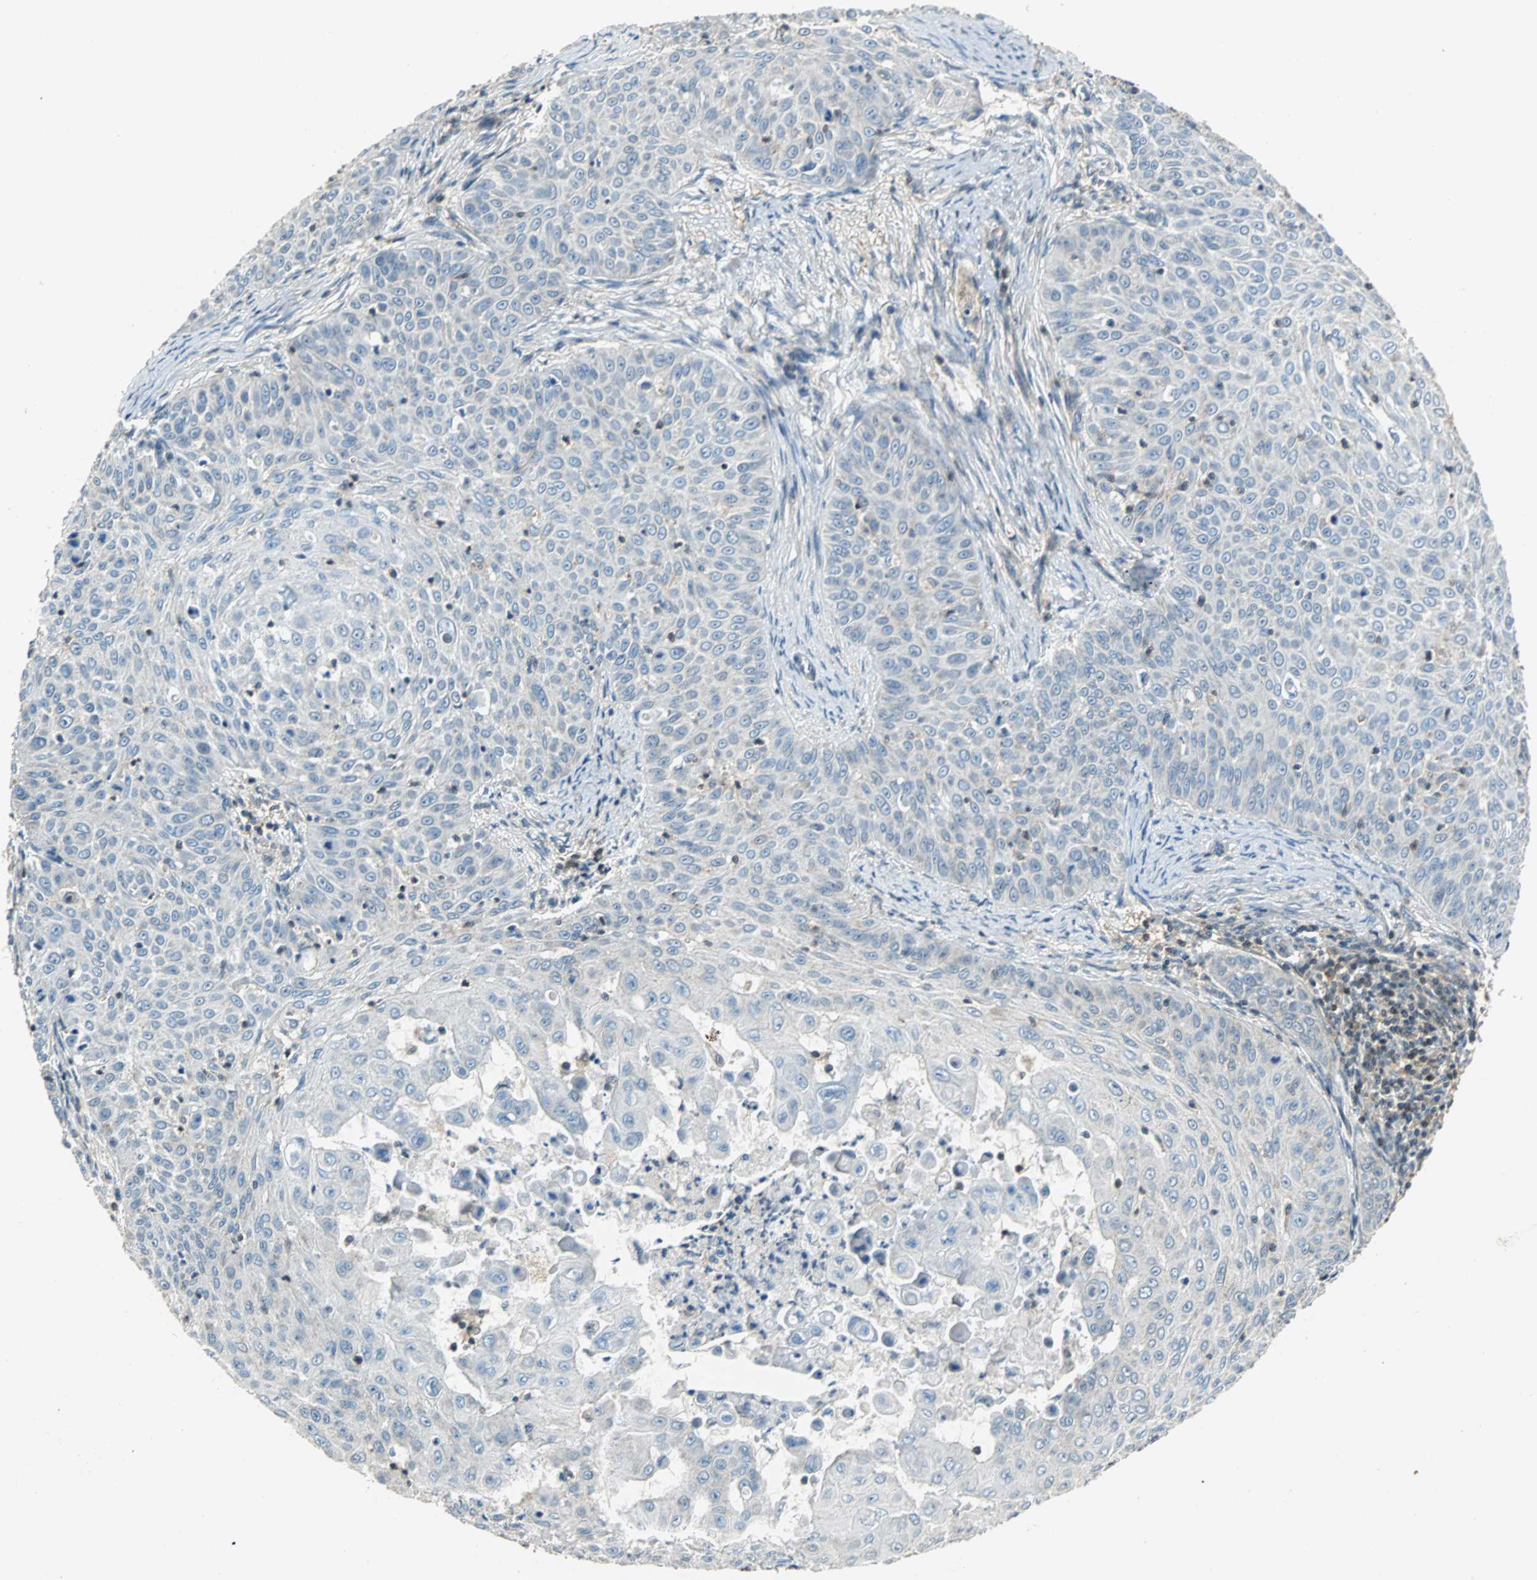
{"staining": {"intensity": "weak", "quantity": "<25%", "location": "cytoplasmic/membranous"}, "tissue": "skin cancer", "cell_type": "Tumor cells", "image_type": "cancer", "snomed": [{"axis": "morphology", "description": "Squamous cell carcinoma, NOS"}, {"axis": "topography", "description": "Skin"}], "caption": "Immunohistochemical staining of squamous cell carcinoma (skin) demonstrates no significant staining in tumor cells. (Stains: DAB (3,3'-diaminobenzidine) immunohistochemistry with hematoxylin counter stain, Microscopy: brightfield microscopy at high magnification).", "gene": "GSDMD", "patient": {"sex": "male", "age": 82}}